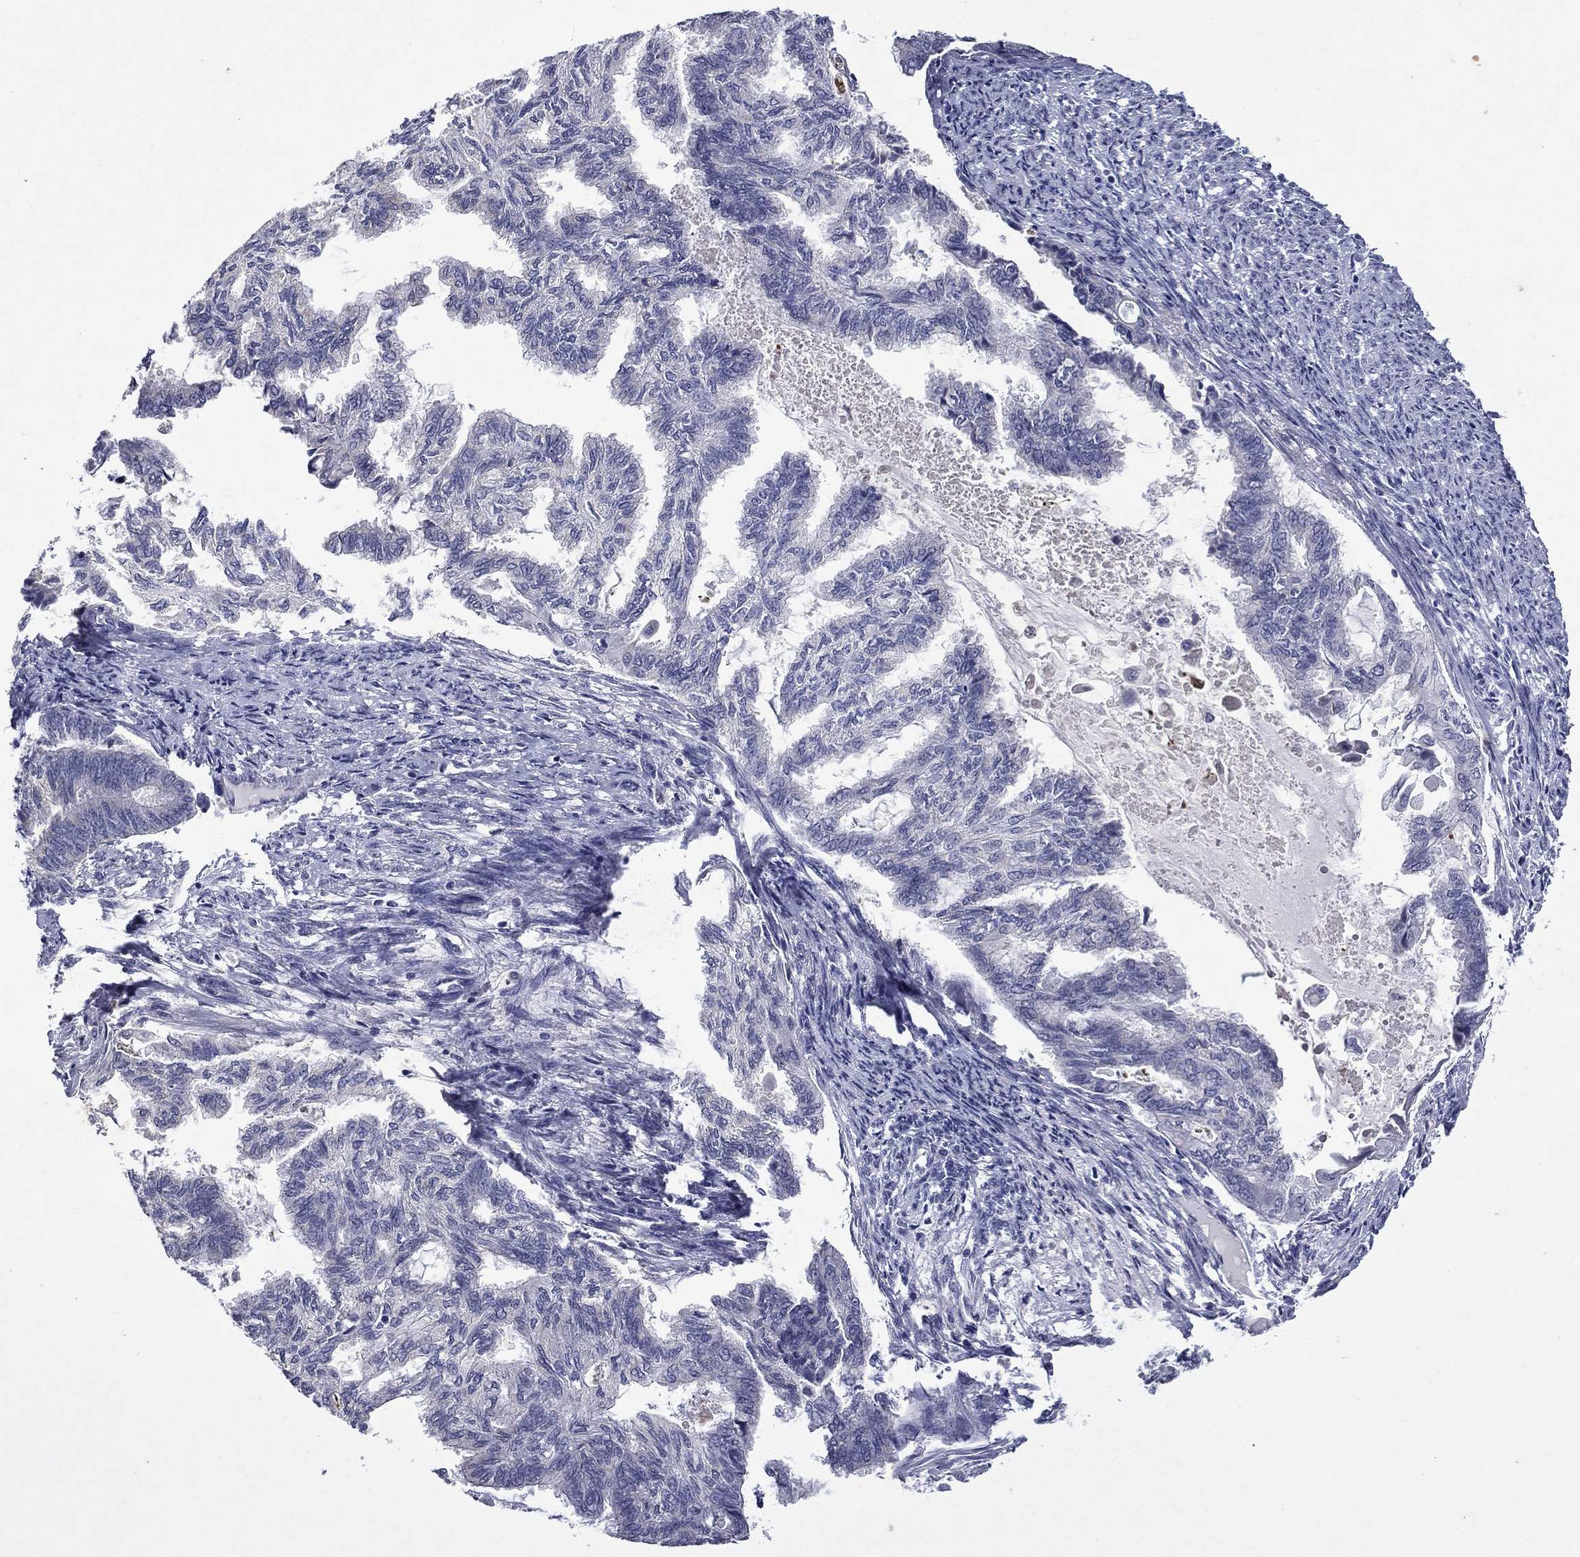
{"staining": {"intensity": "negative", "quantity": "none", "location": "none"}, "tissue": "endometrial cancer", "cell_type": "Tumor cells", "image_type": "cancer", "snomed": [{"axis": "morphology", "description": "Adenocarcinoma, NOS"}, {"axis": "topography", "description": "Endometrium"}], "caption": "This is an IHC micrograph of human endometrial adenocarcinoma. There is no staining in tumor cells.", "gene": "IRF5", "patient": {"sex": "female", "age": 86}}